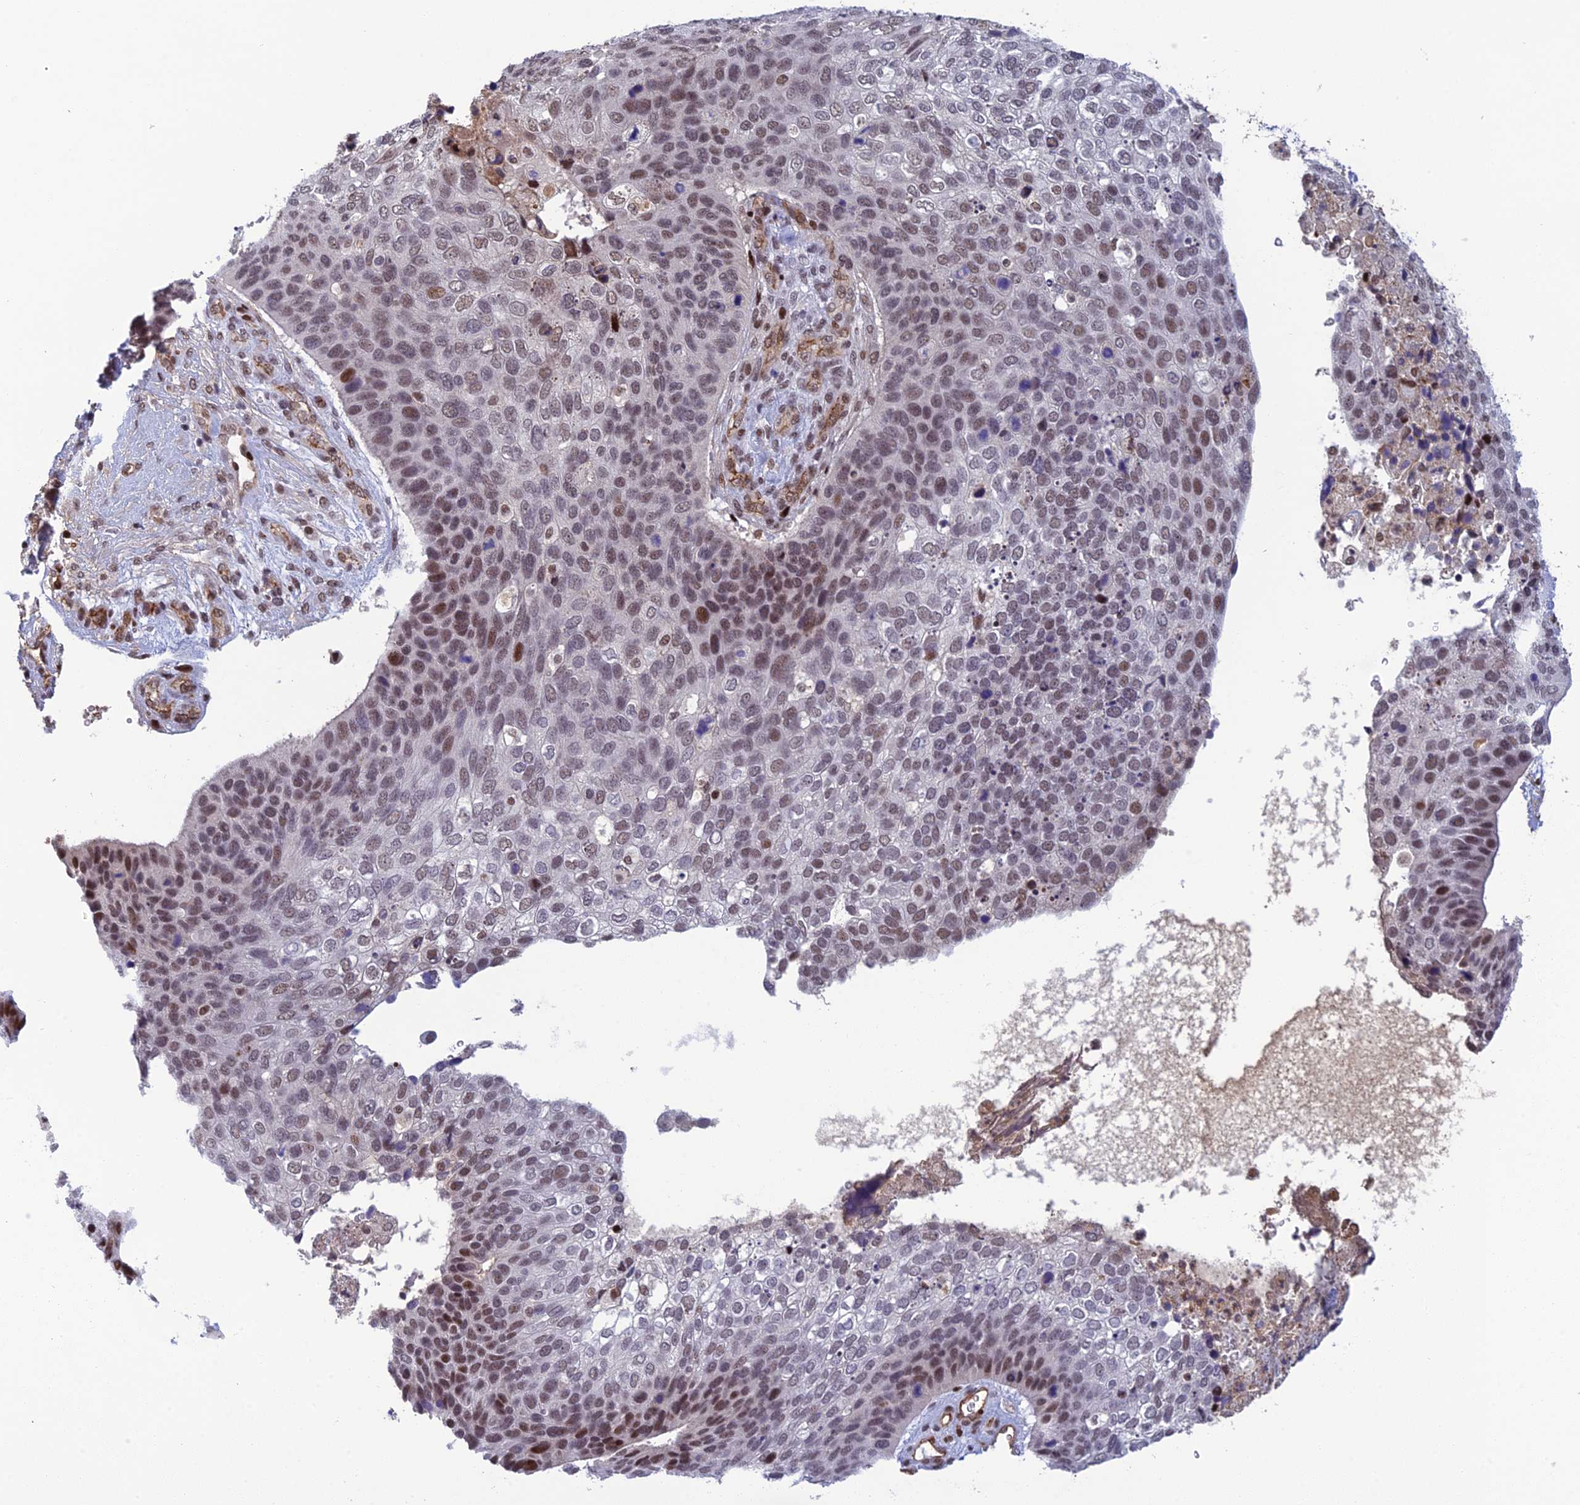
{"staining": {"intensity": "moderate", "quantity": "<25%", "location": "nuclear"}, "tissue": "skin cancer", "cell_type": "Tumor cells", "image_type": "cancer", "snomed": [{"axis": "morphology", "description": "Basal cell carcinoma"}, {"axis": "topography", "description": "Skin"}], "caption": "Skin cancer (basal cell carcinoma) was stained to show a protein in brown. There is low levels of moderate nuclear expression in approximately <25% of tumor cells.", "gene": "RANBP3", "patient": {"sex": "female", "age": 74}}